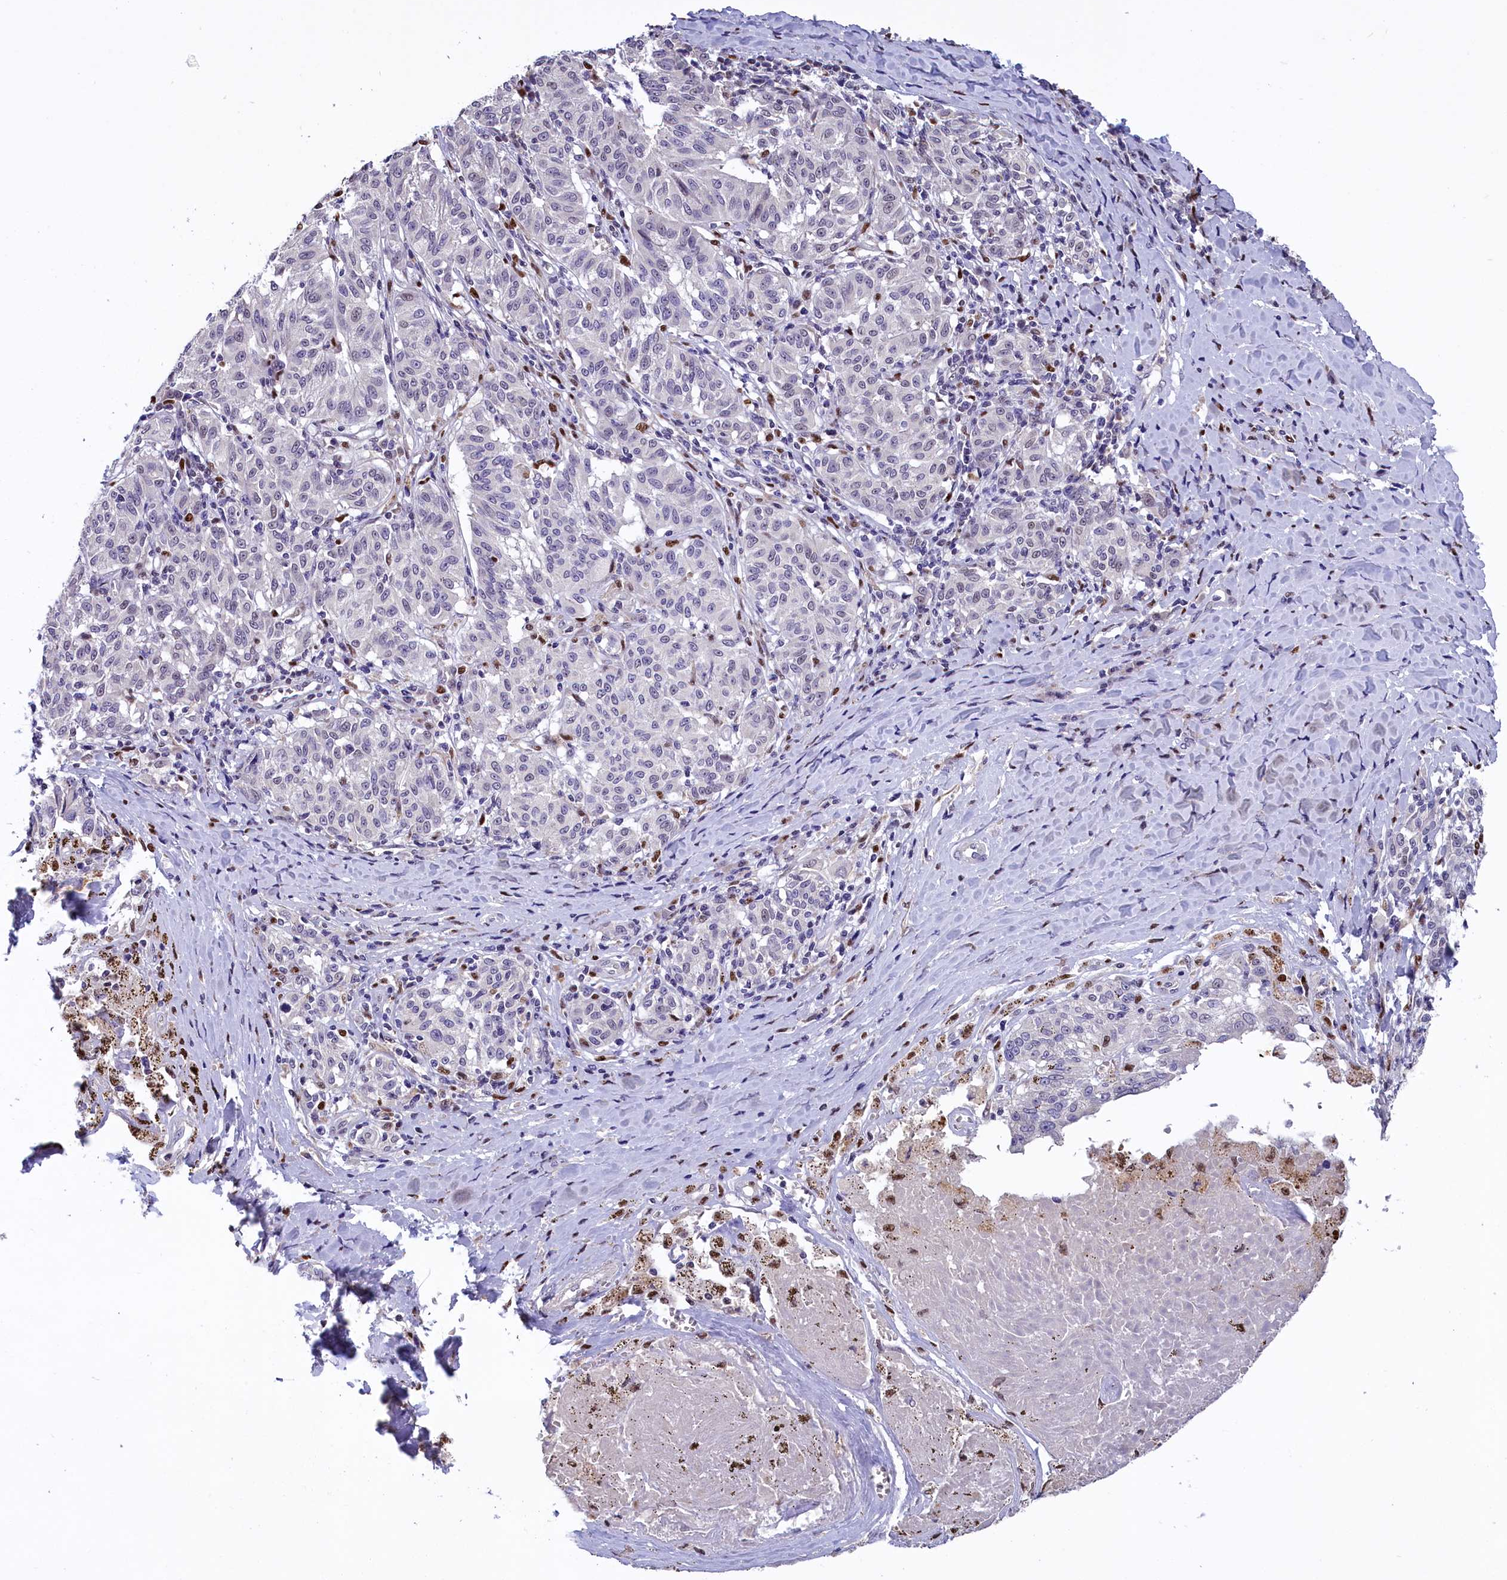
{"staining": {"intensity": "negative", "quantity": "none", "location": "none"}, "tissue": "melanoma", "cell_type": "Tumor cells", "image_type": "cancer", "snomed": [{"axis": "morphology", "description": "Malignant melanoma, NOS"}, {"axis": "topography", "description": "Skin"}], "caption": "Melanoma was stained to show a protein in brown. There is no significant expression in tumor cells.", "gene": "BTBD9", "patient": {"sex": "female", "age": 72}}